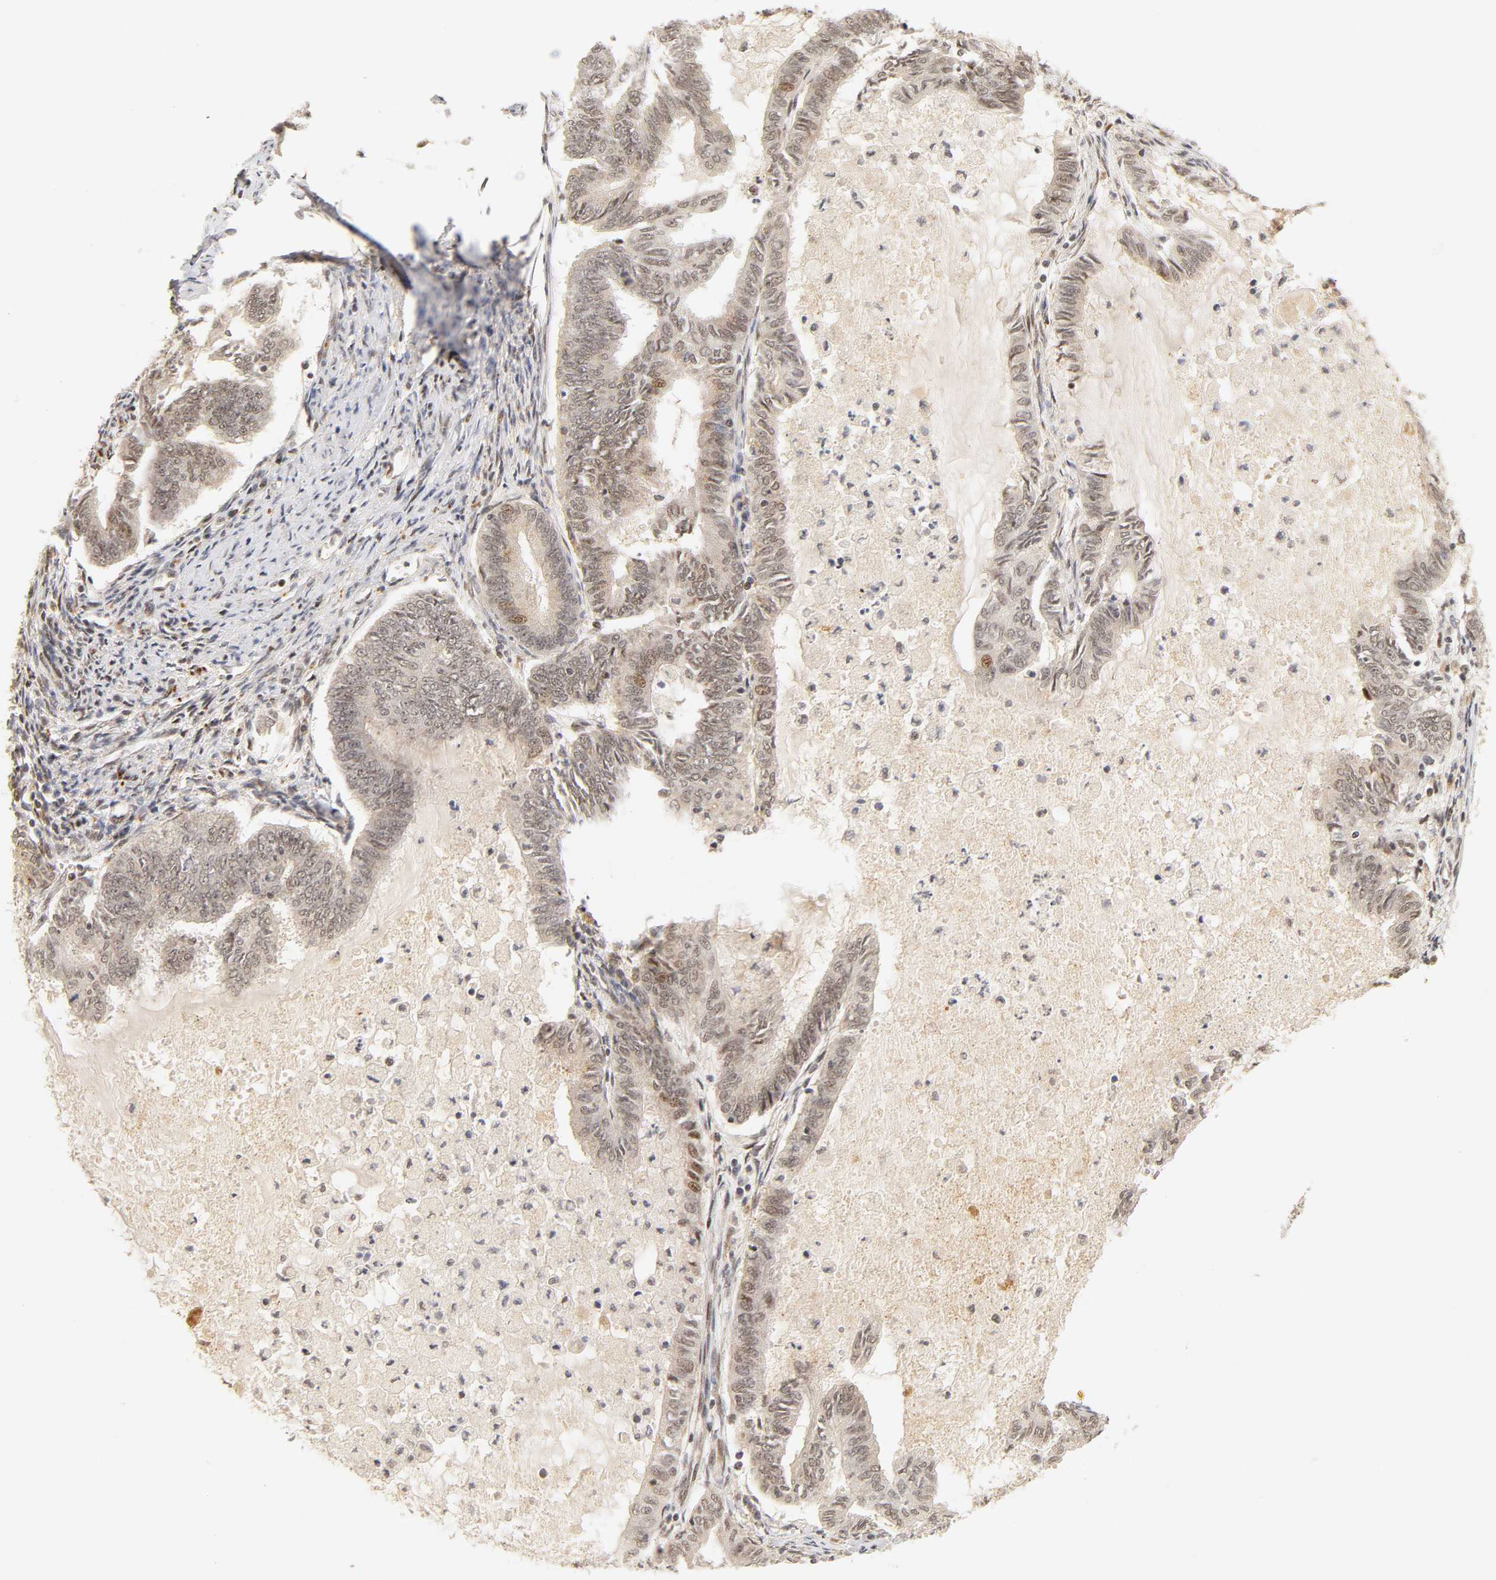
{"staining": {"intensity": "weak", "quantity": "25%-75%", "location": "cytoplasmic/membranous,nuclear"}, "tissue": "endometrial cancer", "cell_type": "Tumor cells", "image_type": "cancer", "snomed": [{"axis": "morphology", "description": "Adenocarcinoma, NOS"}, {"axis": "topography", "description": "Endometrium"}], "caption": "This is an image of immunohistochemistry (IHC) staining of adenocarcinoma (endometrial), which shows weak positivity in the cytoplasmic/membranous and nuclear of tumor cells.", "gene": "TAF10", "patient": {"sex": "female", "age": 86}}